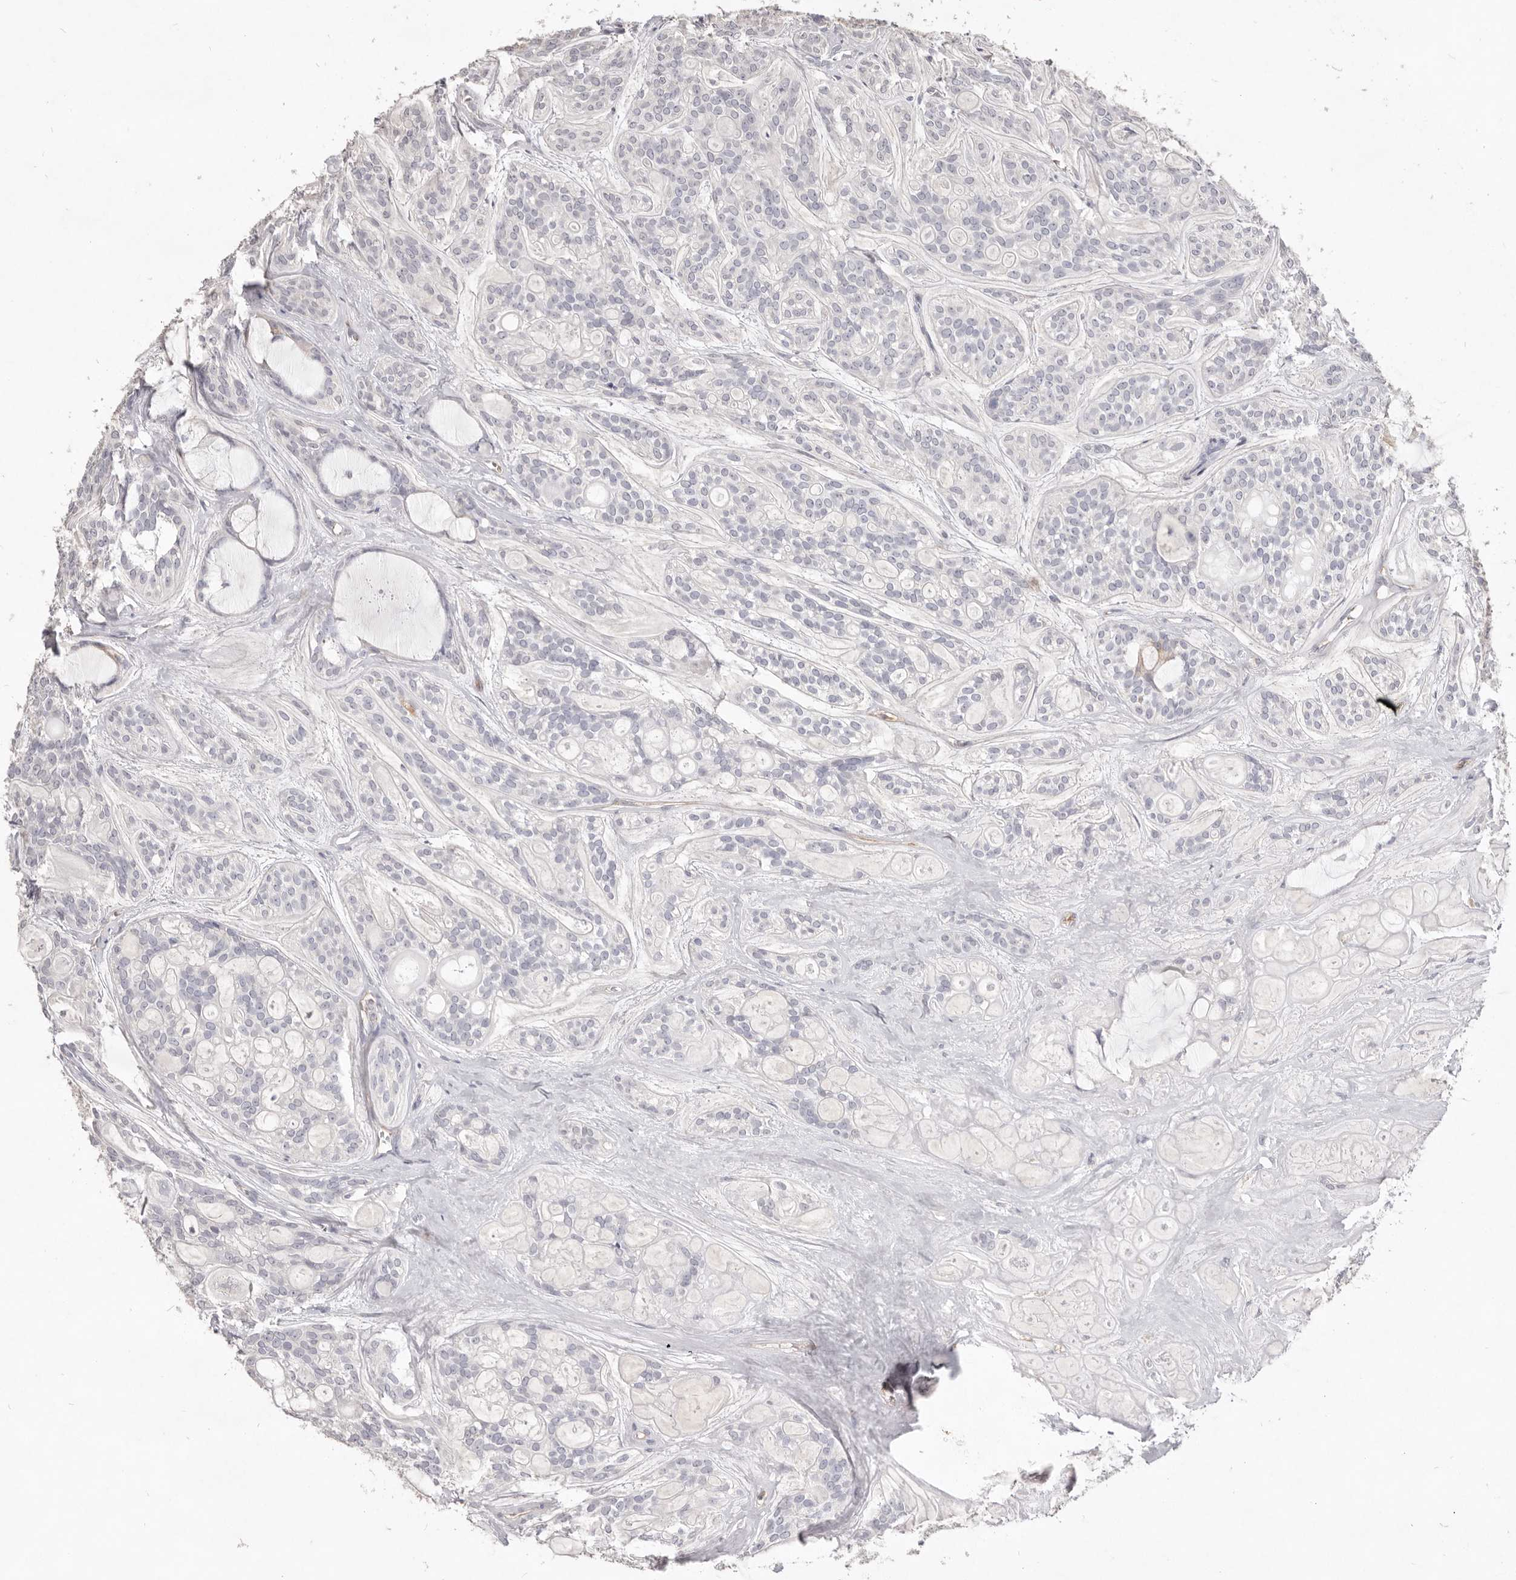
{"staining": {"intensity": "negative", "quantity": "none", "location": "none"}, "tissue": "head and neck cancer", "cell_type": "Tumor cells", "image_type": "cancer", "snomed": [{"axis": "morphology", "description": "Adenocarcinoma, NOS"}, {"axis": "topography", "description": "Head-Neck"}], "caption": "High magnification brightfield microscopy of adenocarcinoma (head and neck) stained with DAB (brown) and counterstained with hematoxylin (blue): tumor cells show no significant expression.", "gene": "ZYG11B", "patient": {"sex": "male", "age": 66}}